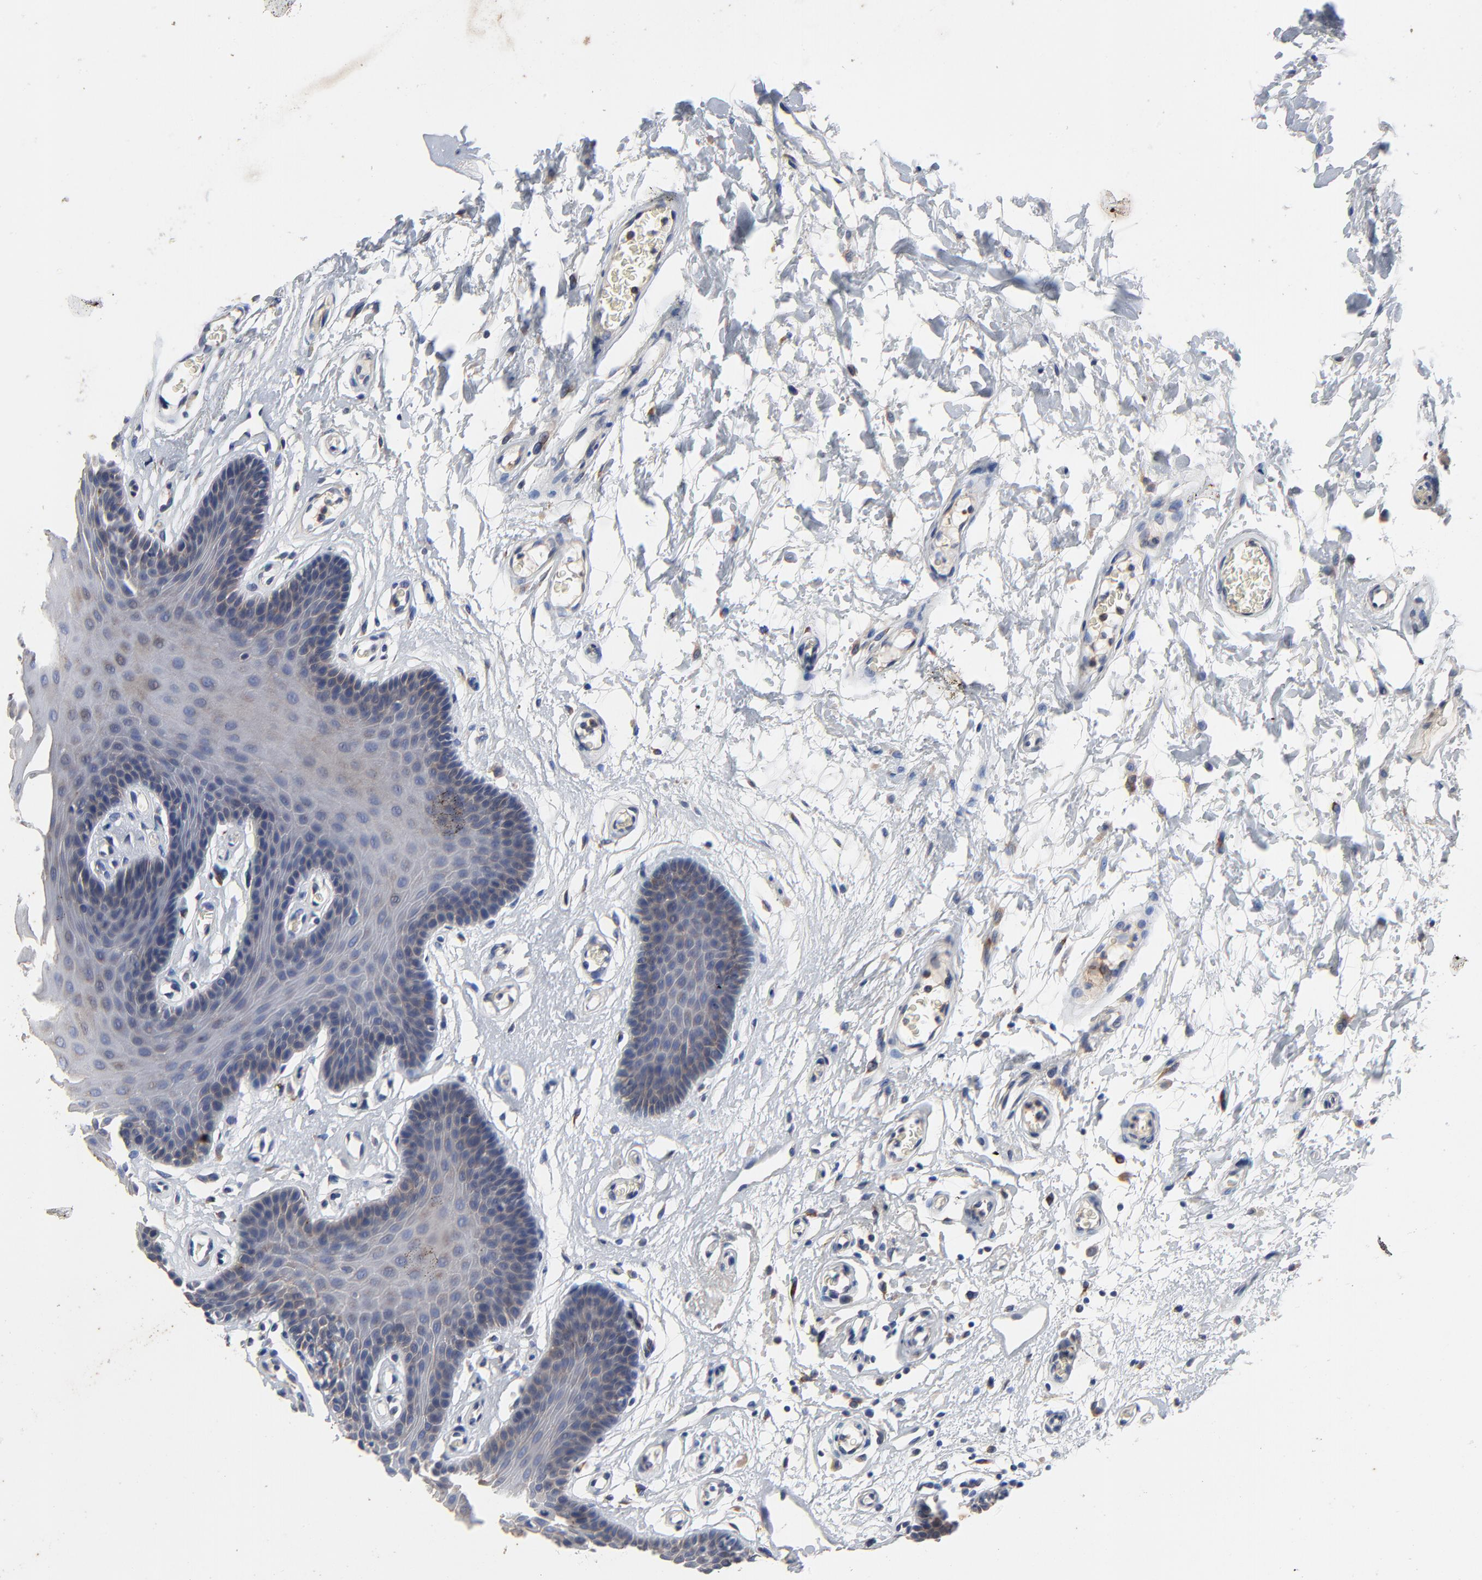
{"staining": {"intensity": "moderate", "quantity": "25%-75%", "location": "cytoplasmic/membranous"}, "tissue": "oral mucosa", "cell_type": "Squamous epithelial cells", "image_type": "normal", "snomed": [{"axis": "morphology", "description": "Normal tissue, NOS"}, {"axis": "morphology", "description": "Squamous cell carcinoma, NOS"}, {"axis": "topography", "description": "Skeletal muscle"}, {"axis": "topography", "description": "Oral tissue"}, {"axis": "topography", "description": "Head-Neck"}], "caption": "This histopathology image shows immunohistochemistry (IHC) staining of benign human oral mucosa, with medium moderate cytoplasmic/membranous positivity in about 25%-75% of squamous epithelial cells.", "gene": "VAV2", "patient": {"sex": "male", "age": 71}}